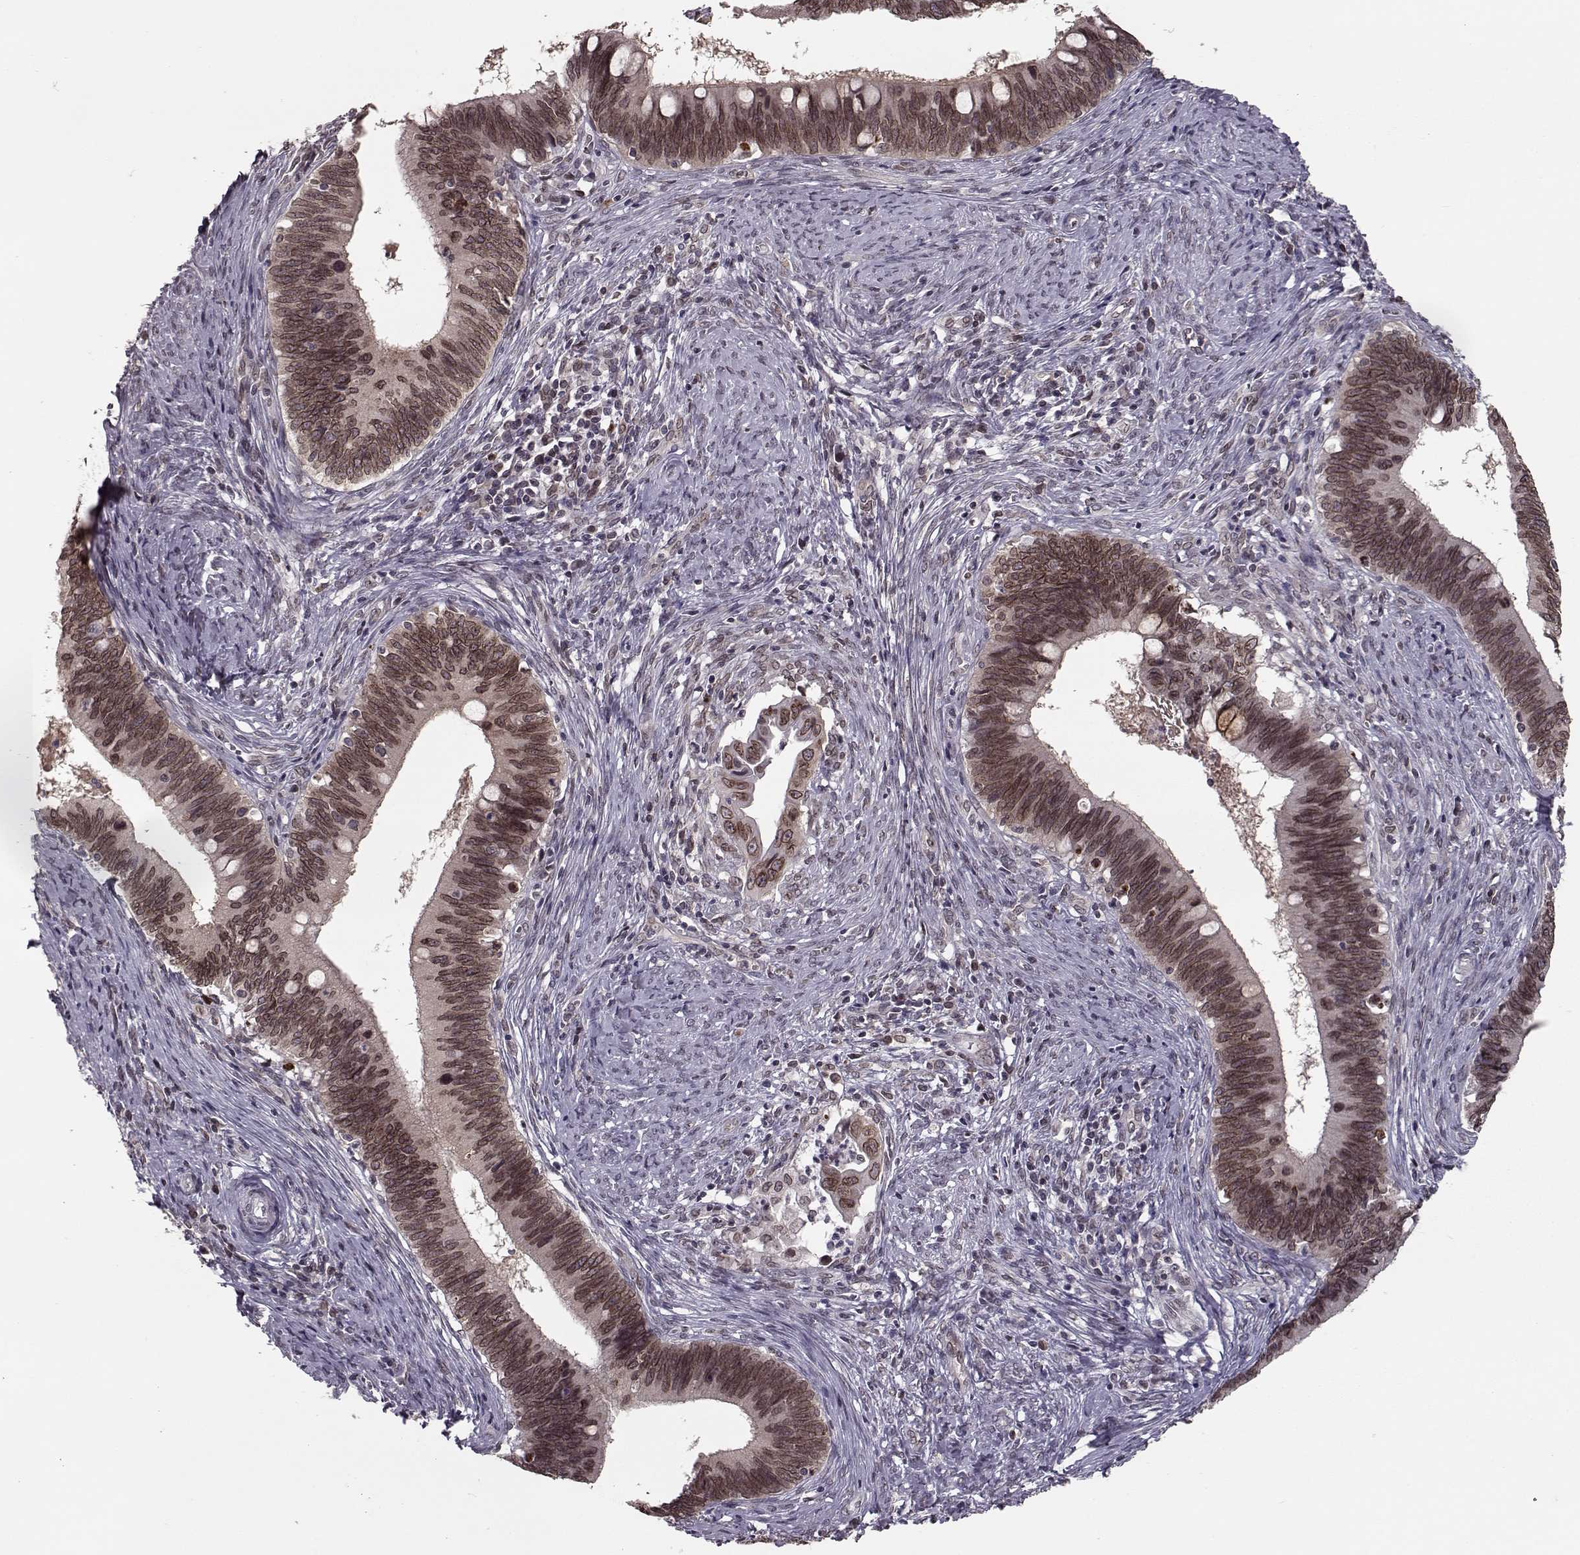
{"staining": {"intensity": "moderate", "quantity": ">75%", "location": "cytoplasmic/membranous,nuclear"}, "tissue": "cervical cancer", "cell_type": "Tumor cells", "image_type": "cancer", "snomed": [{"axis": "morphology", "description": "Adenocarcinoma, NOS"}, {"axis": "topography", "description": "Cervix"}], "caption": "Immunohistochemistry (DAB (3,3'-diaminobenzidine)) staining of cervical cancer (adenocarcinoma) displays moderate cytoplasmic/membranous and nuclear protein expression in approximately >75% of tumor cells. The staining is performed using DAB (3,3'-diaminobenzidine) brown chromogen to label protein expression. The nuclei are counter-stained blue using hematoxylin.", "gene": "NUP37", "patient": {"sex": "female", "age": 42}}